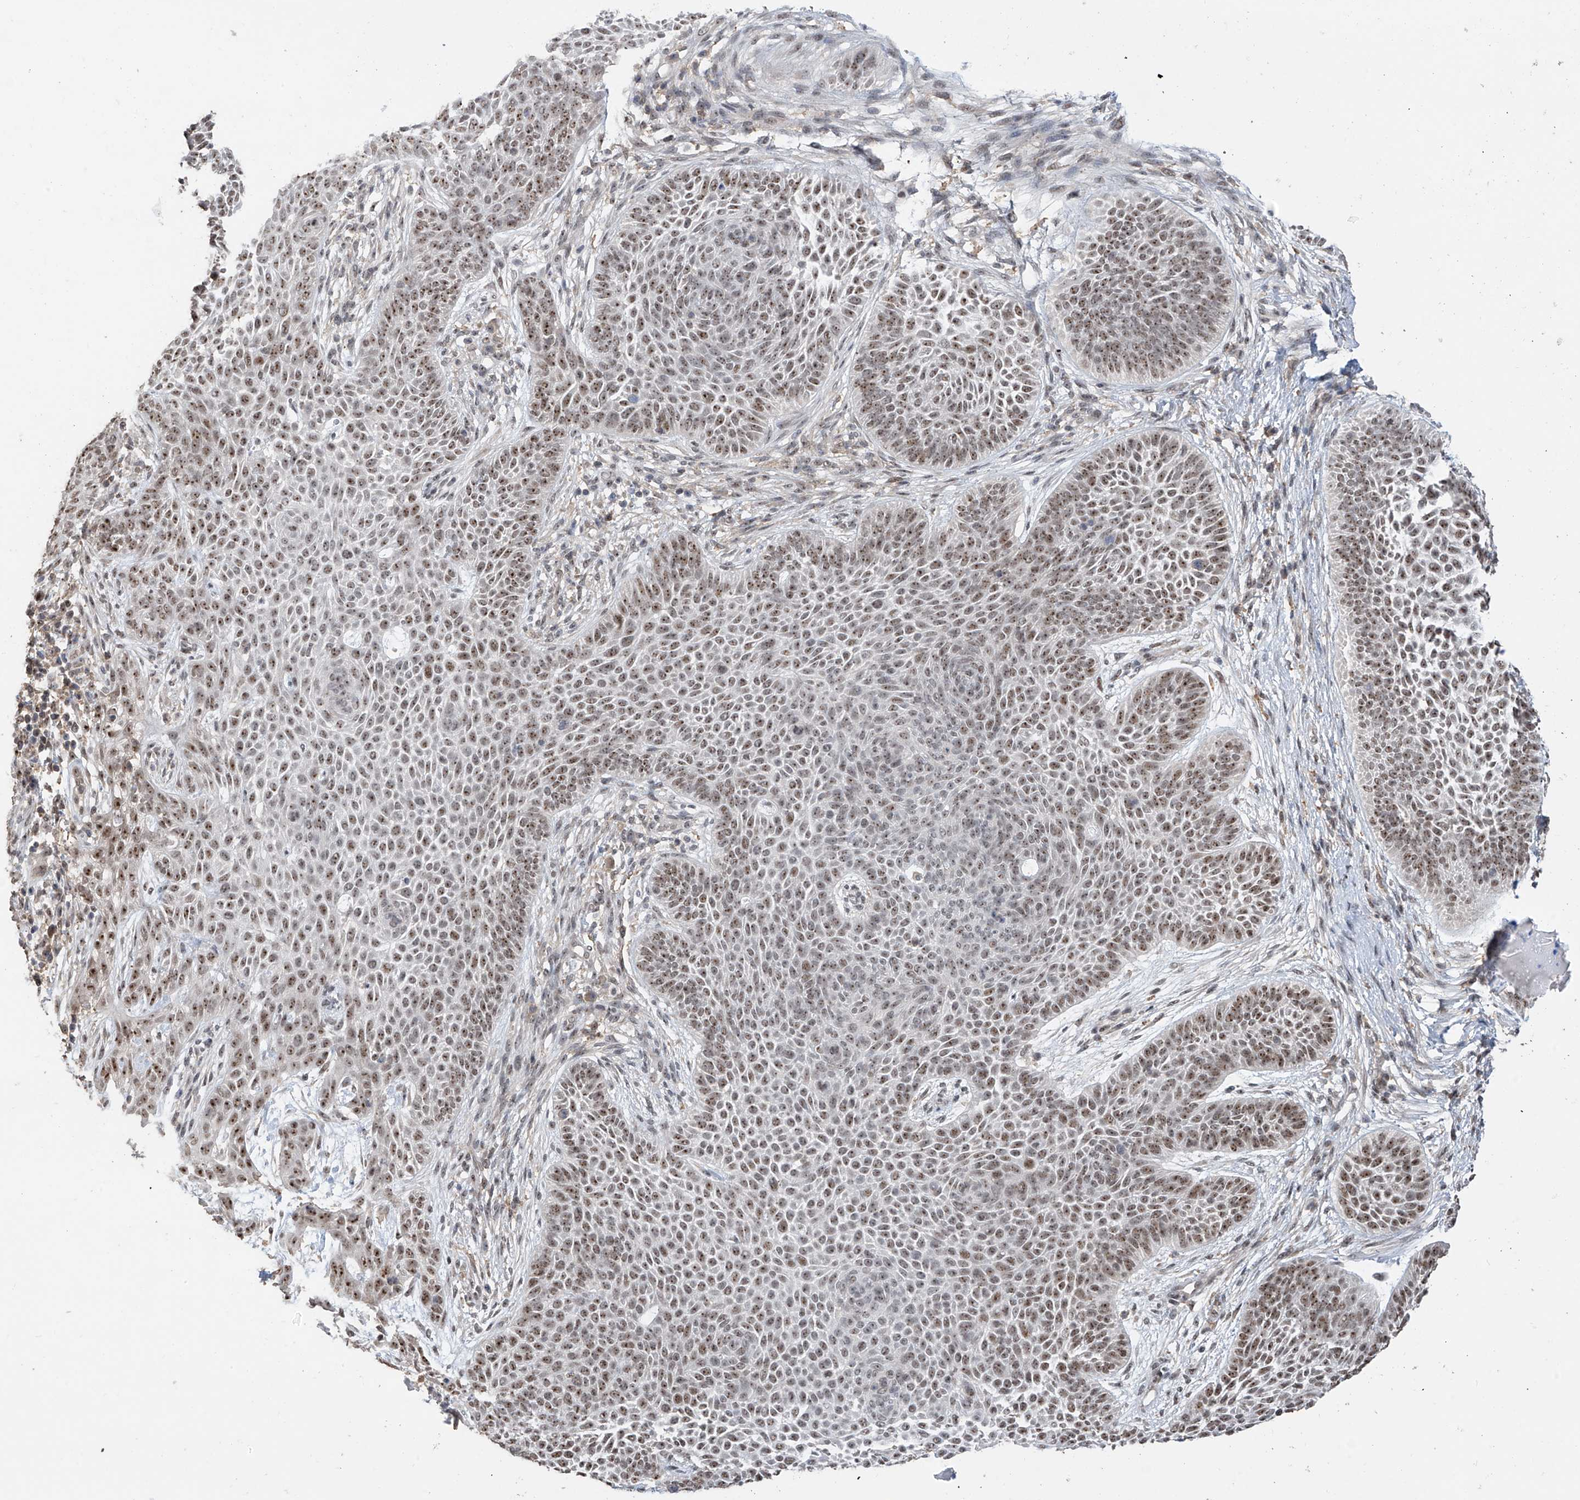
{"staining": {"intensity": "weak", "quantity": ">75%", "location": "nuclear"}, "tissue": "skin cancer", "cell_type": "Tumor cells", "image_type": "cancer", "snomed": [{"axis": "morphology", "description": "Basal cell carcinoma"}, {"axis": "topography", "description": "Skin"}], "caption": "Skin cancer stained for a protein (brown) exhibits weak nuclear positive staining in approximately >75% of tumor cells.", "gene": "C1orf131", "patient": {"sex": "male", "age": 85}}